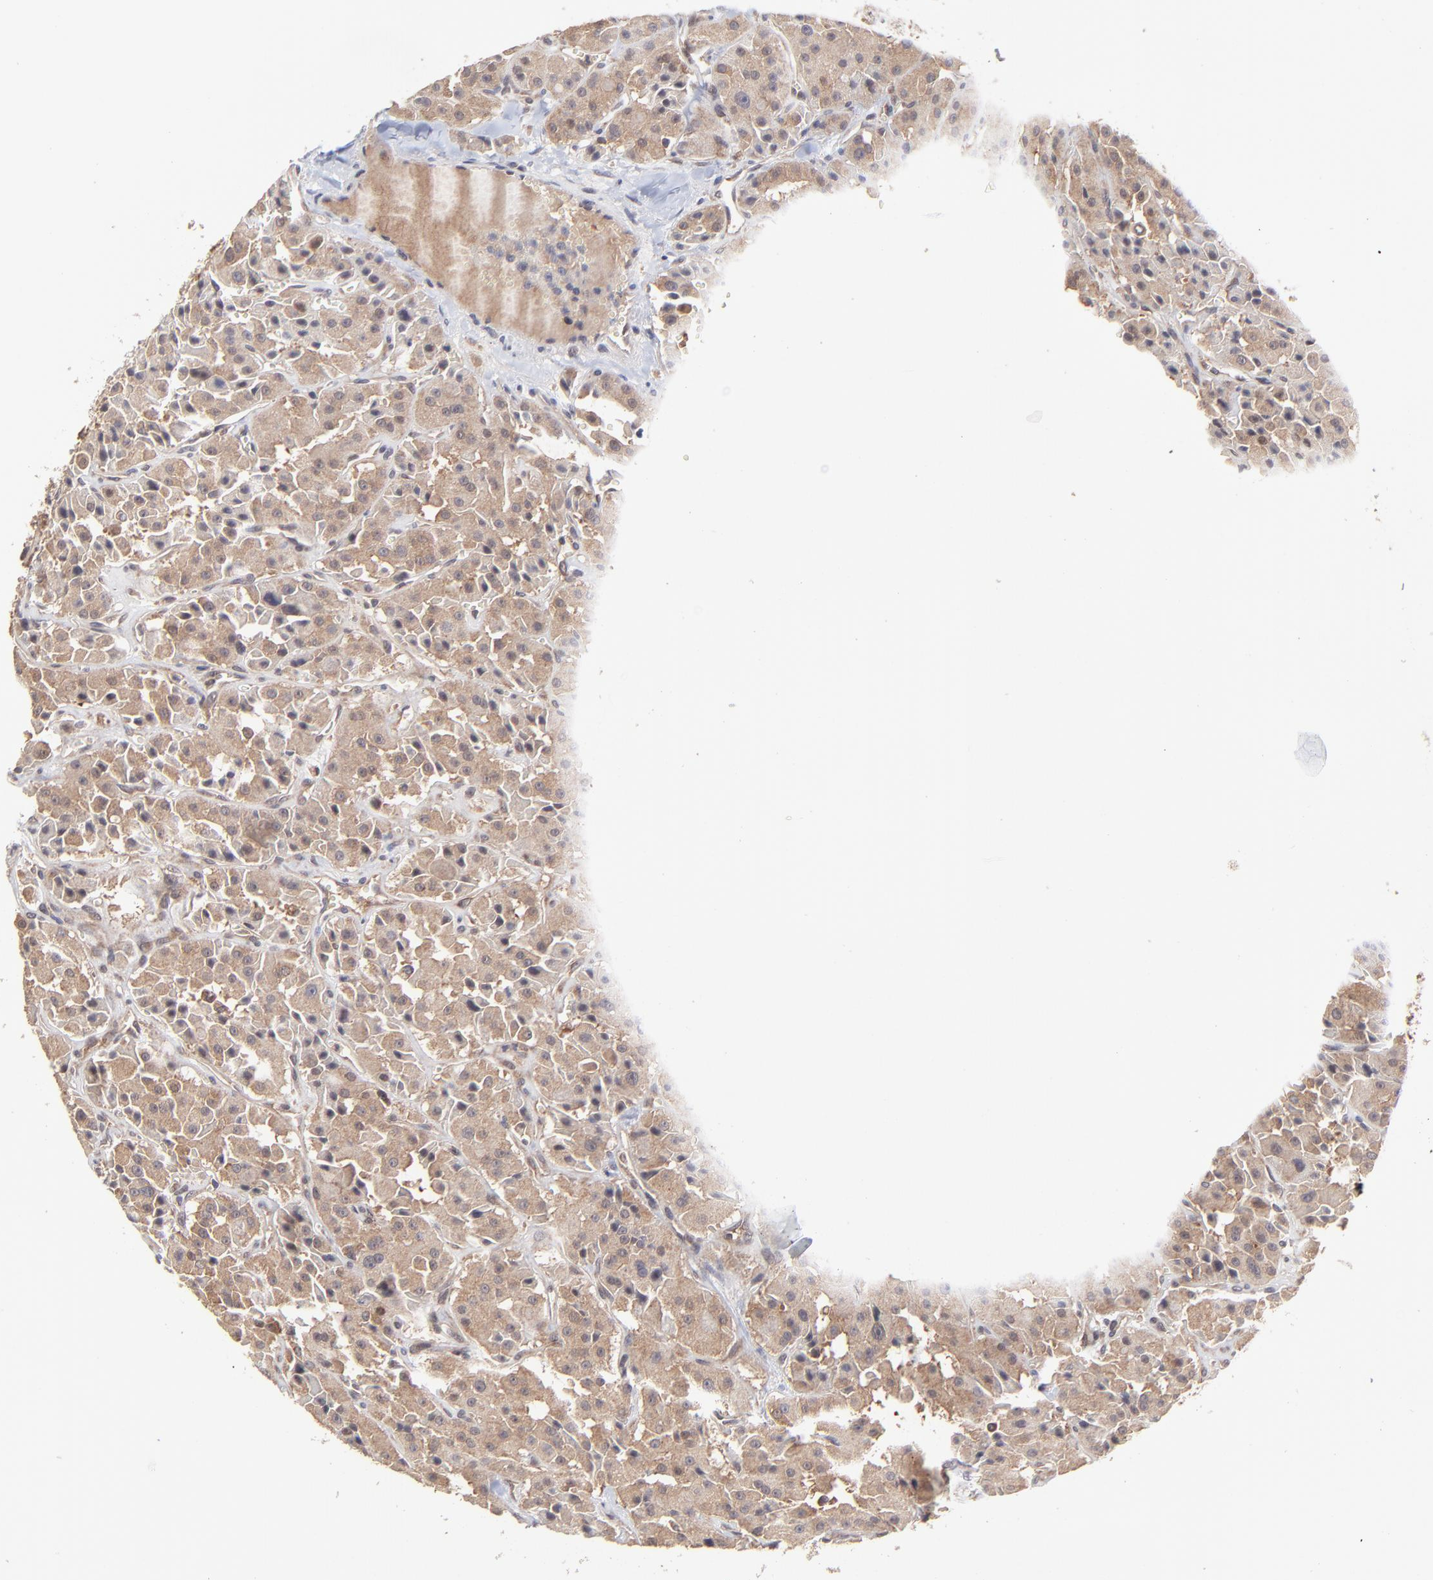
{"staining": {"intensity": "moderate", "quantity": ">75%", "location": "cytoplasmic/membranous"}, "tissue": "thyroid cancer", "cell_type": "Tumor cells", "image_type": "cancer", "snomed": [{"axis": "morphology", "description": "Carcinoma, NOS"}, {"axis": "topography", "description": "Thyroid gland"}], "caption": "Brown immunohistochemical staining in human carcinoma (thyroid) reveals moderate cytoplasmic/membranous staining in about >75% of tumor cells.", "gene": "GART", "patient": {"sex": "male", "age": 76}}